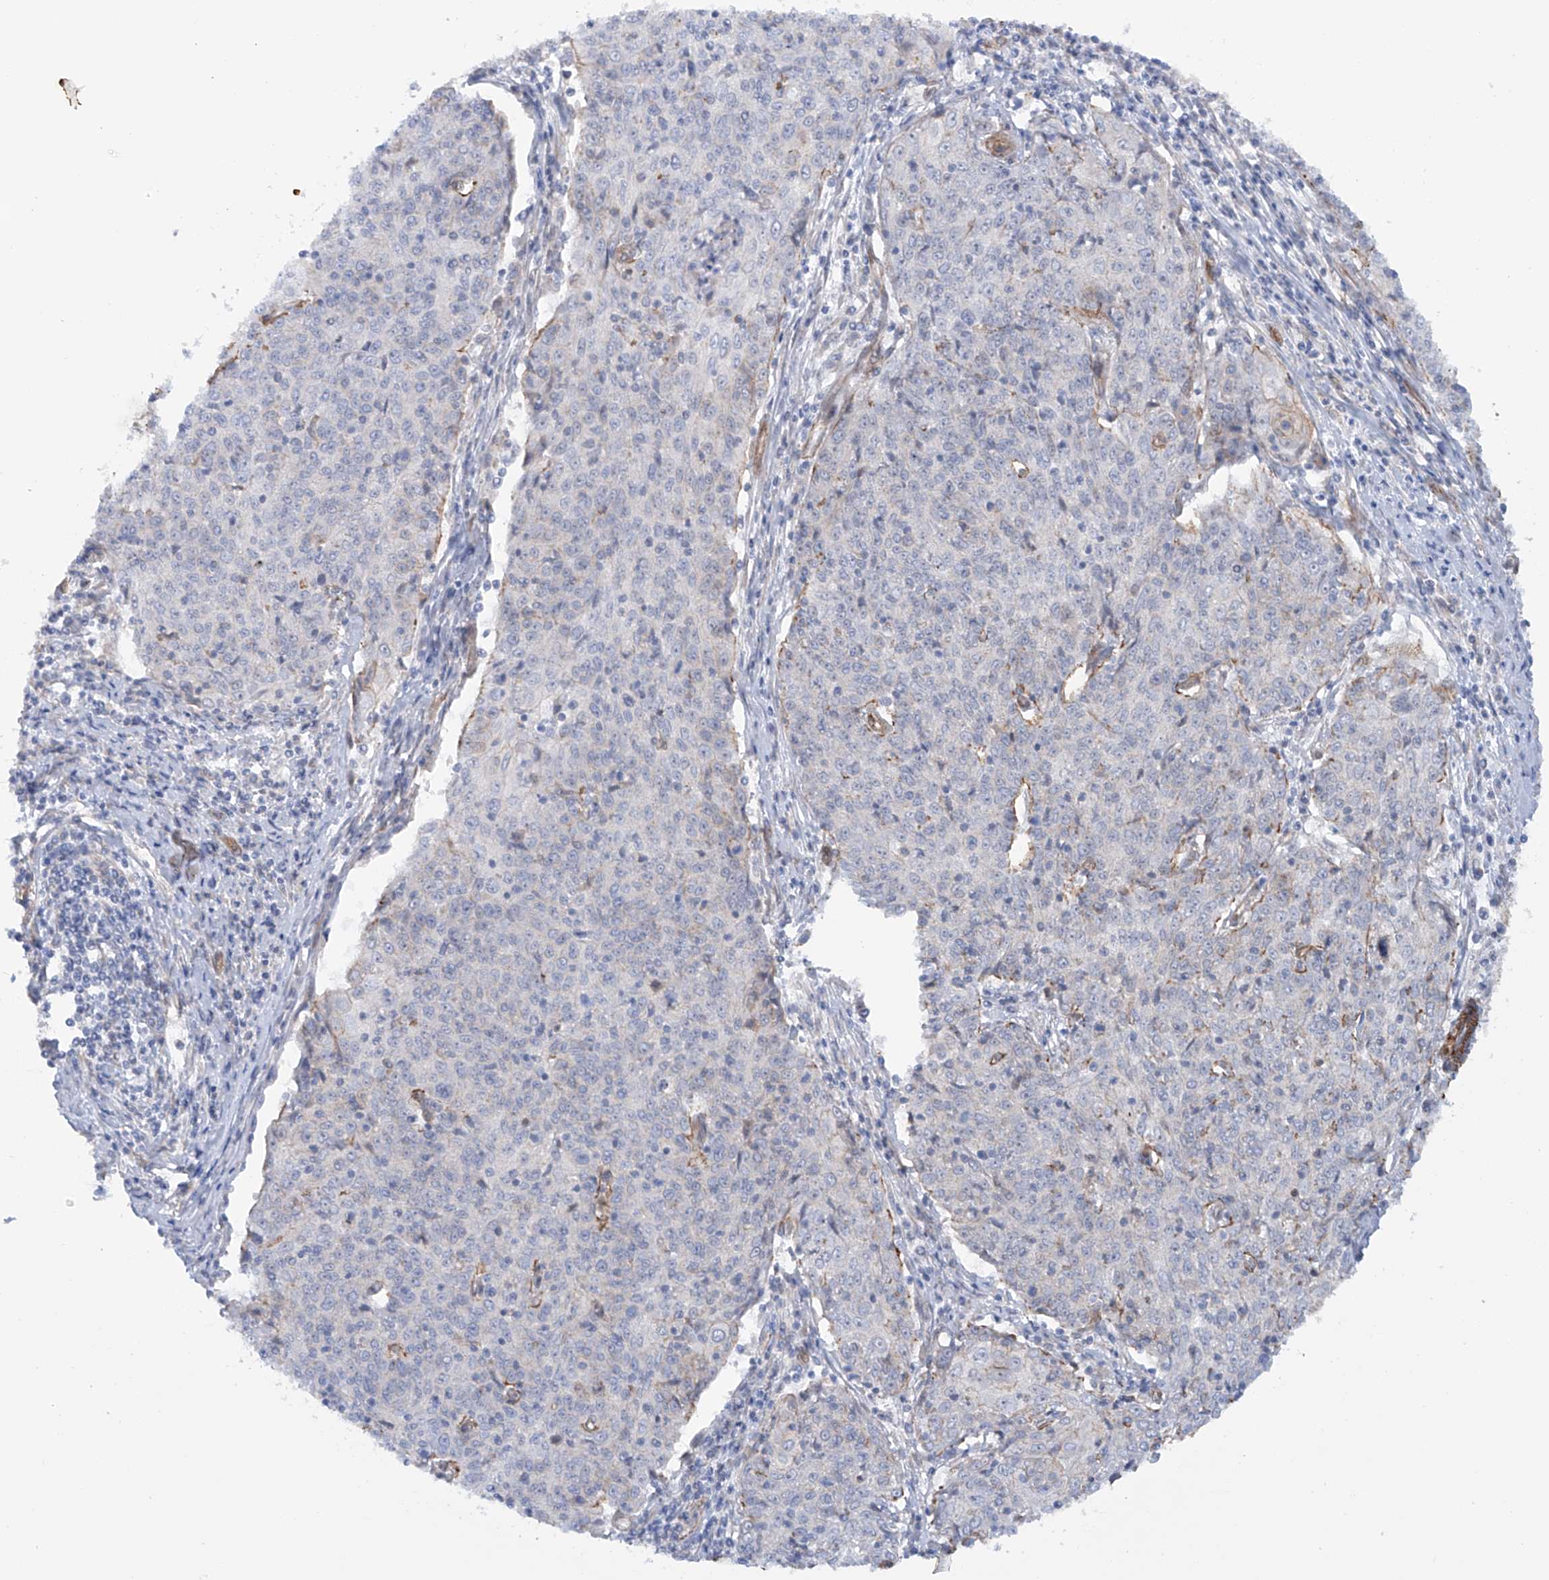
{"staining": {"intensity": "negative", "quantity": "none", "location": "none"}, "tissue": "cervical cancer", "cell_type": "Tumor cells", "image_type": "cancer", "snomed": [{"axis": "morphology", "description": "Squamous cell carcinoma, NOS"}, {"axis": "topography", "description": "Cervix"}], "caption": "Human cervical squamous cell carcinoma stained for a protein using immunohistochemistry exhibits no positivity in tumor cells.", "gene": "ZNF490", "patient": {"sex": "female", "age": 48}}